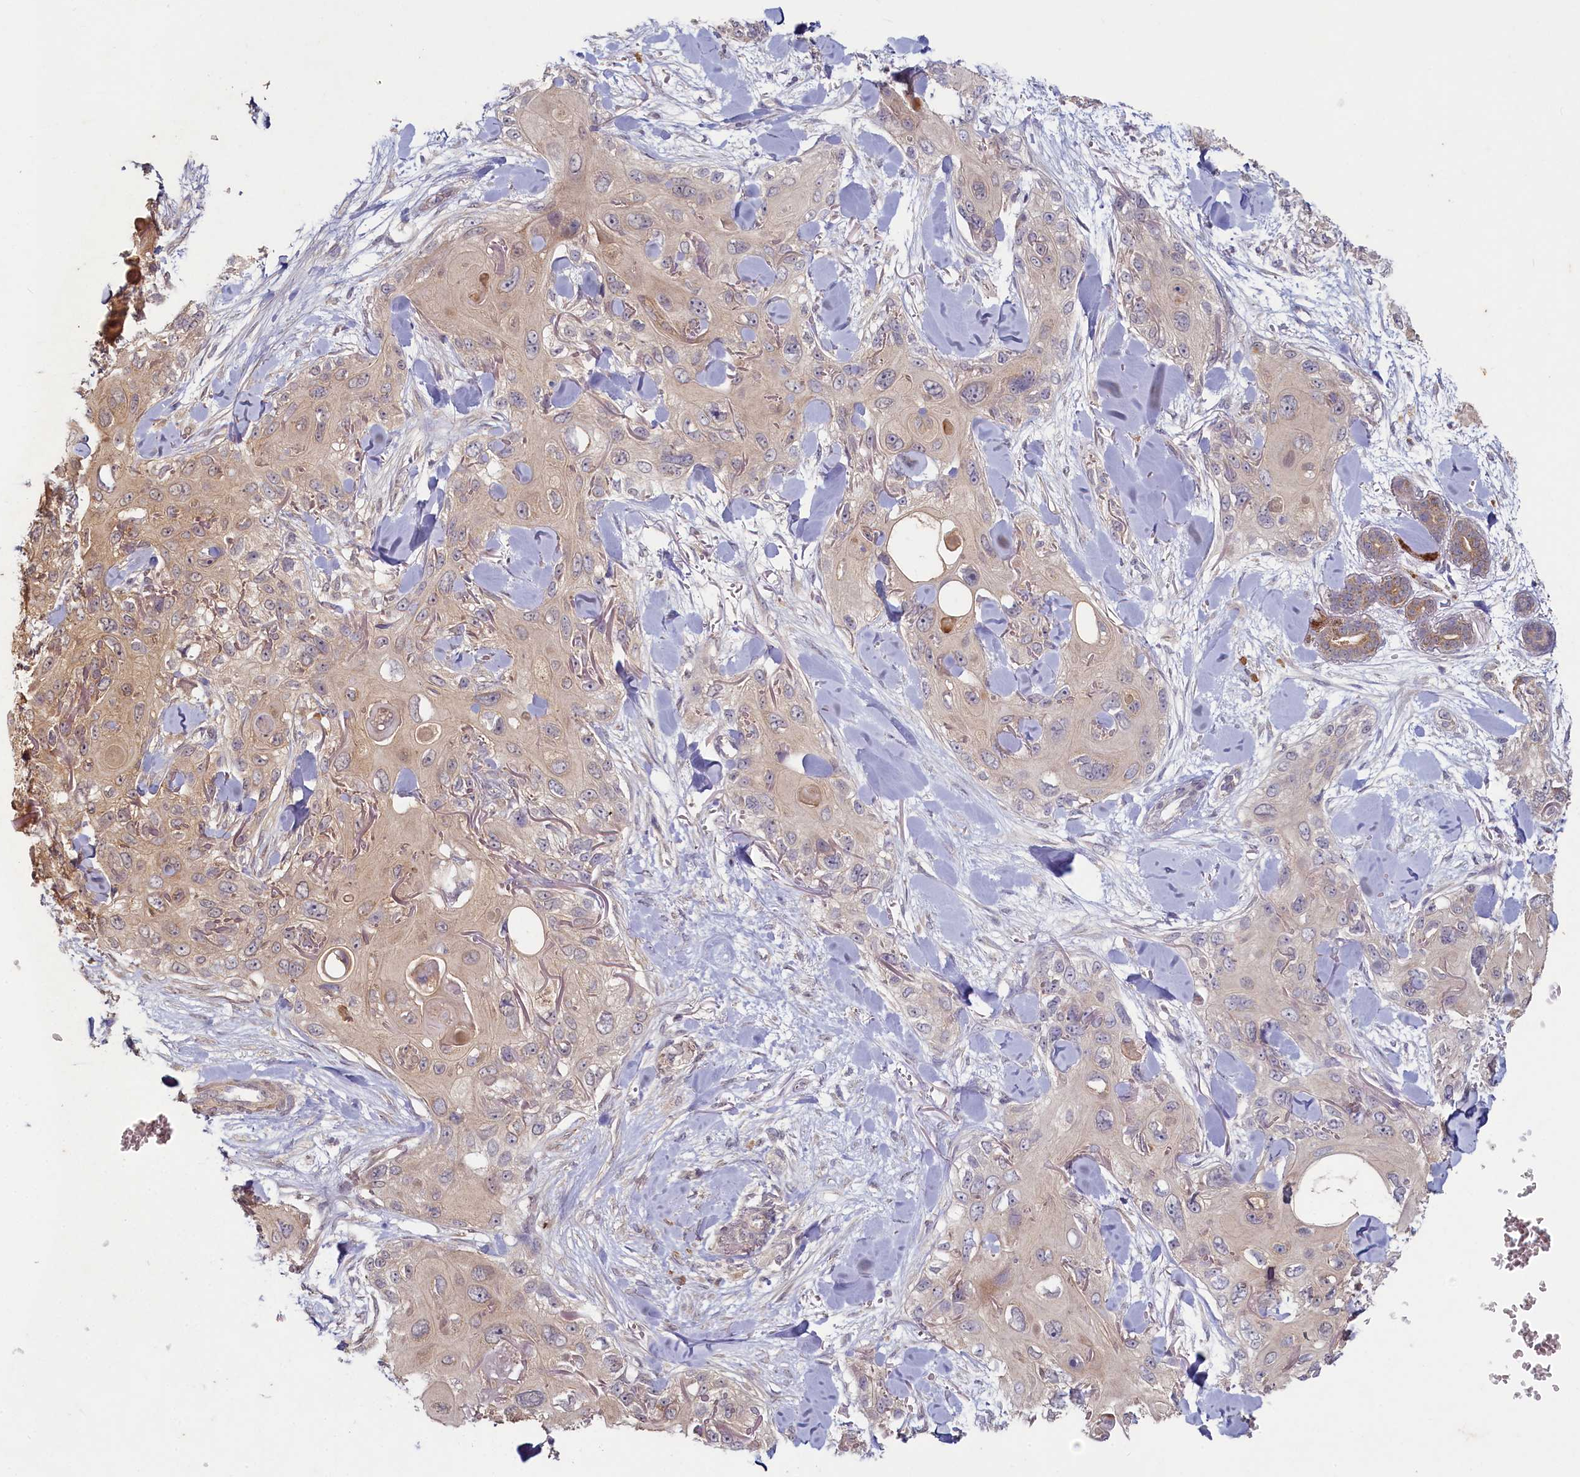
{"staining": {"intensity": "weak", "quantity": ">75%", "location": "cytoplasmic/membranous"}, "tissue": "skin cancer", "cell_type": "Tumor cells", "image_type": "cancer", "snomed": [{"axis": "morphology", "description": "Normal tissue, NOS"}, {"axis": "morphology", "description": "Squamous cell carcinoma, NOS"}, {"axis": "topography", "description": "Skin"}], "caption": "The histopathology image exhibits staining of skin cancer (squamous cell carcinoma), revealing weak cytoplasmic/membranous protein staining (brown color) within tumor cells.", "gene": "HERC3", "patient": {"sex": "male", "age": 72}}